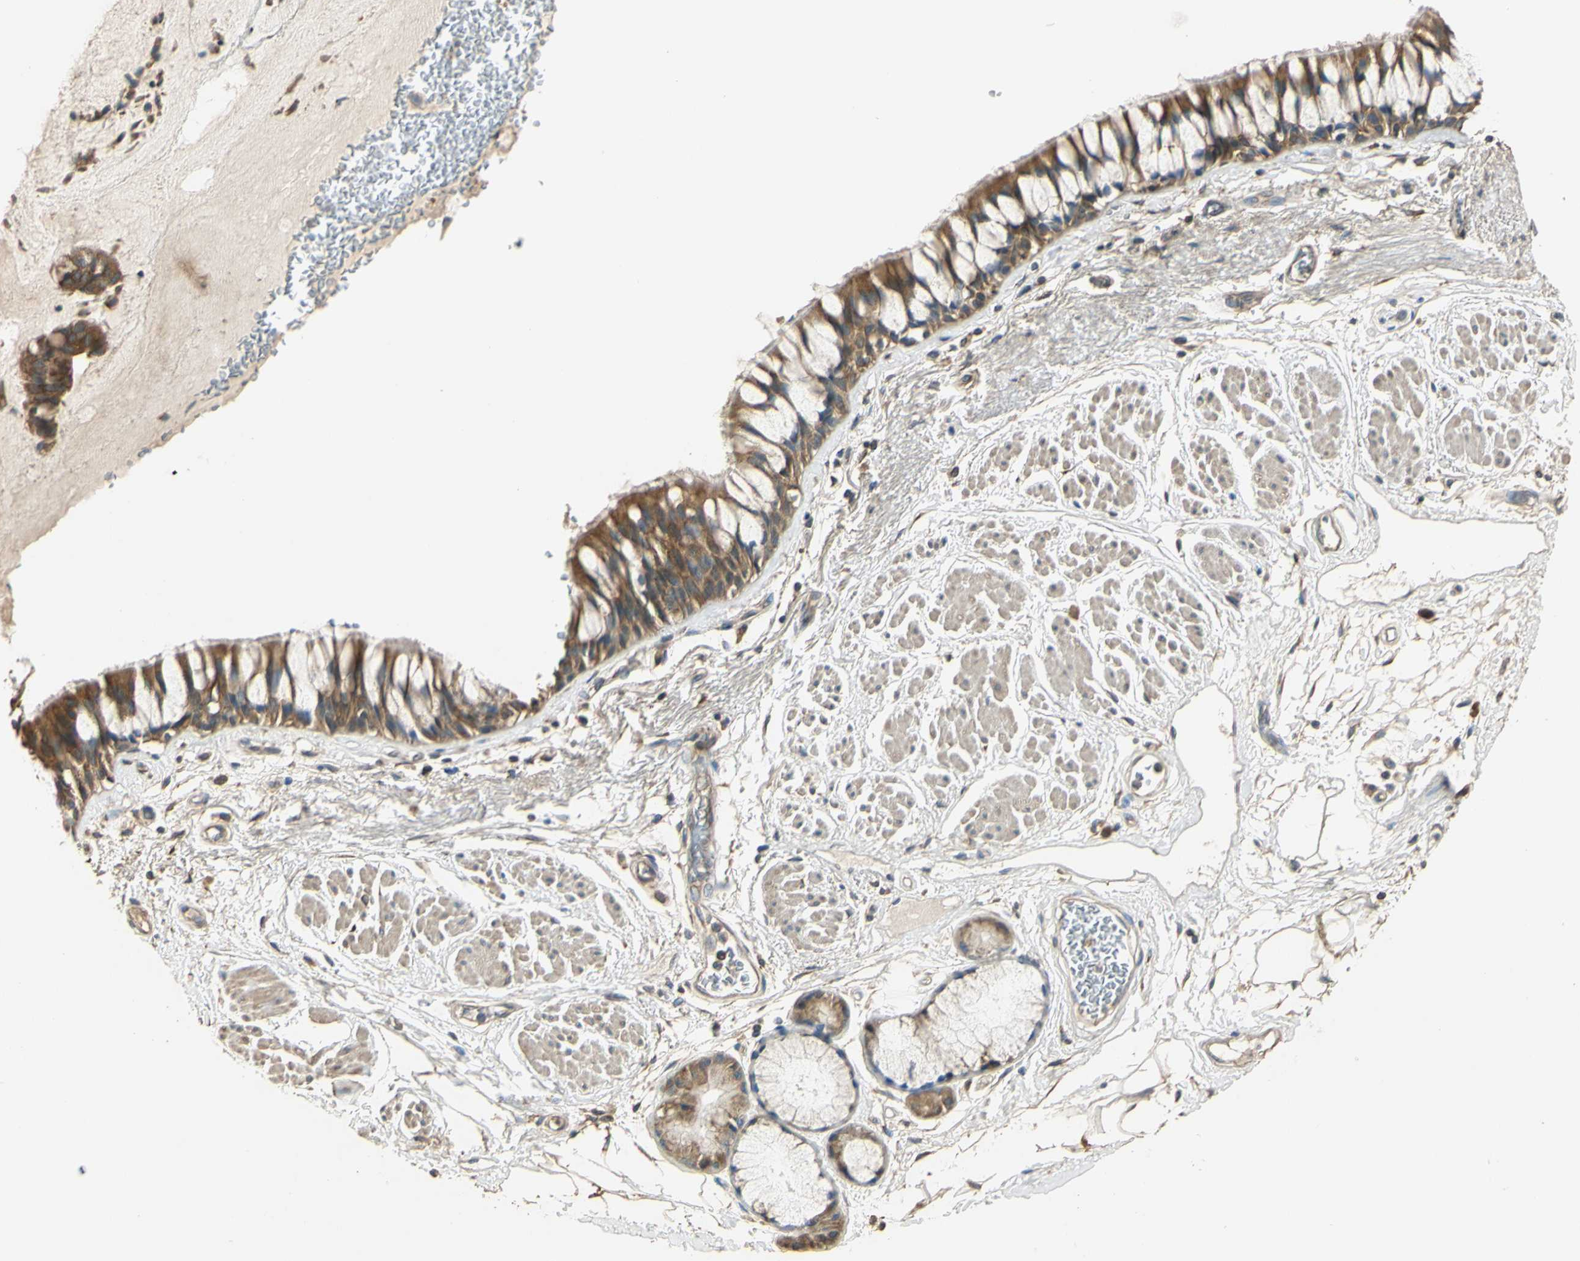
{"staining": {"intensity": "moderate", "quantity": ">75%", "location": "cytoplasmic/membranous"}, "tissue": "bronchus", "cell_type": "Respiratory epithelial cells", "image_type": "normal", "snomed": [{"axis": "morphology", "description": "Normal tissue, NOS"}, {"axis": "topography", "description": "Bronchus"}], "caption": "Approximately >75% of respiratory epithelial cells in normal bronchus show moderate cytoplasmic/membranous protein expression as visualized by brown immunohistochemical staining.", "gene": "STX18", "patient": {"sex": "male", "age": 66}}